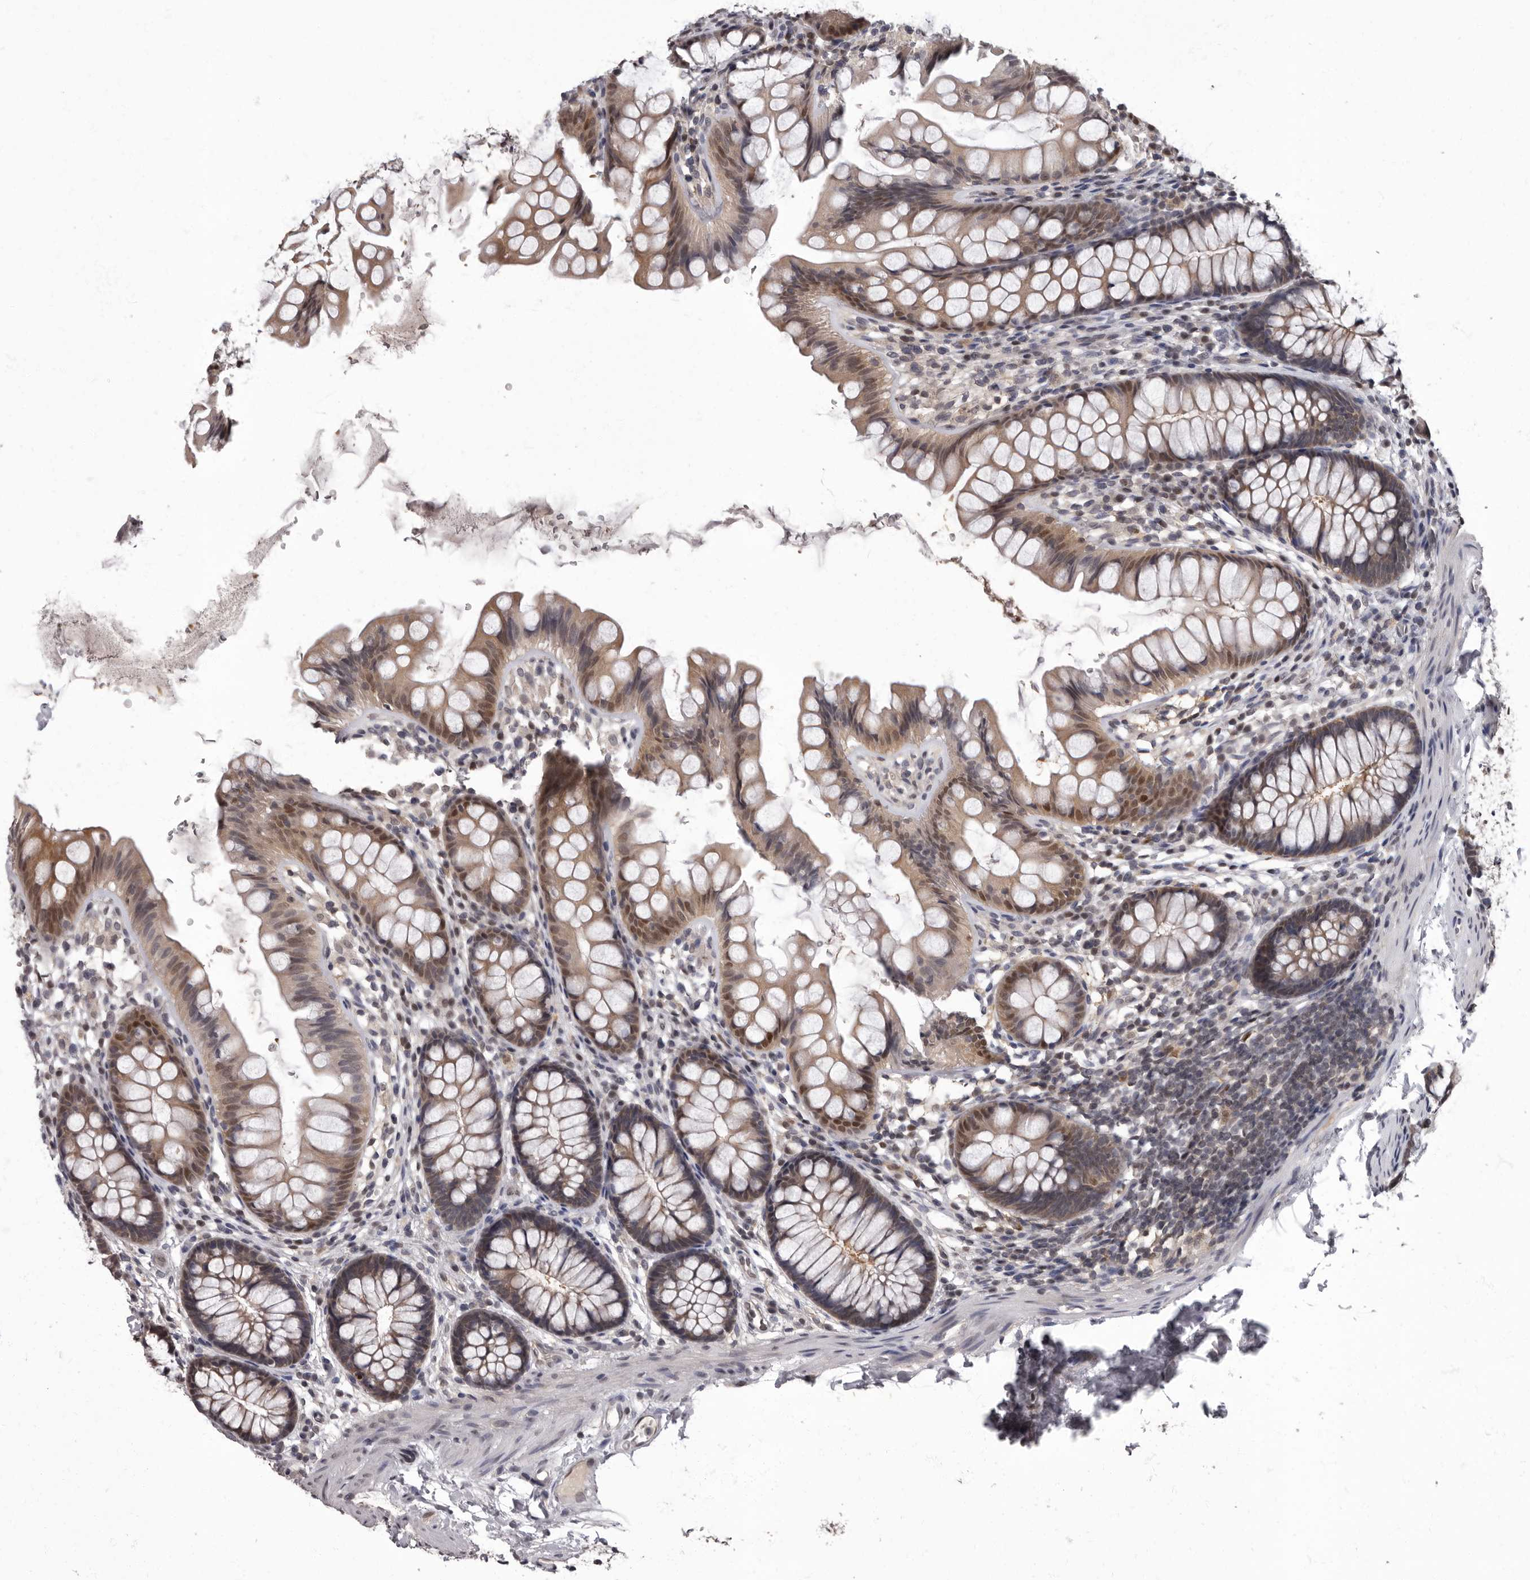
{"staining": {"intensity": "negative", "quantity": "none", "location": "none"}, "tissue": "colon", "cell_type": "Endothelial cells", "image_type": "normal", "snomed": [{"axis": "morphology", "description": "Normal tissue, NOS"}, {"axis": "topography", "description": "Colon"}], "caption": "Histopathology image shows no significant protein staining in endothelial cells of benign colon.", "gene": "C1orf50", "patient": {"sex": "female", "age": 62}}